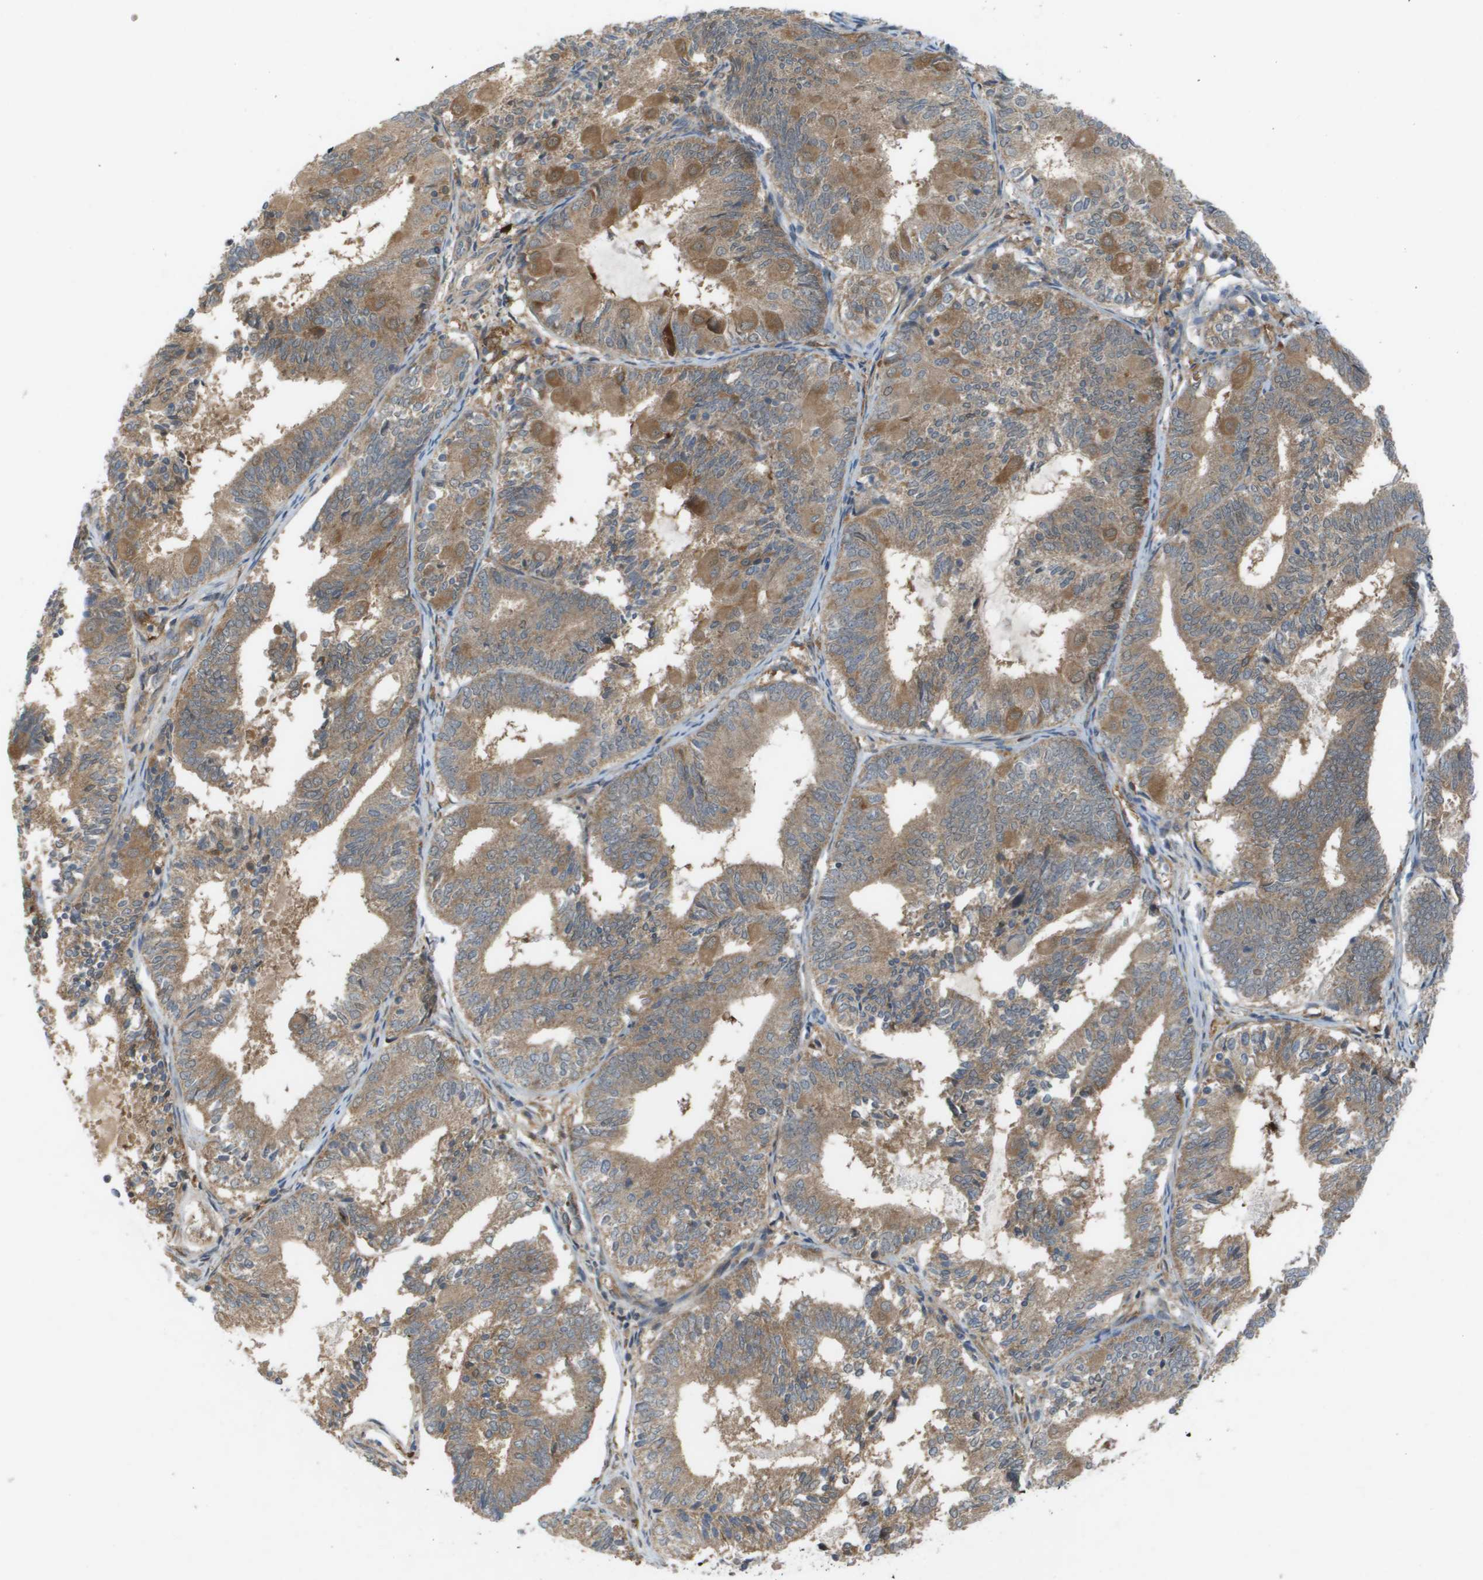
{"staining": {"intensity": "moderate", "quantity": ">75%", "location": "cytoplasmic/membranous"}, "tissue": "endometrial cancer", "cell_type": "Tumor cells", "image_type": "cancer", "snomed": [{"axis": "morphology", "description": "Adenocarcinoma, NOS"}, {"axis": "topography", "description": "Endometrium"}], "caption": "Protein analysis of adenocarcinoma (endometrial) tissue displays moderate cytoplasmic/membranous positivity in approximately >75% of tumor cells.", "gene": "PALD1", "patient": {"sex": "female", "age": 81}}